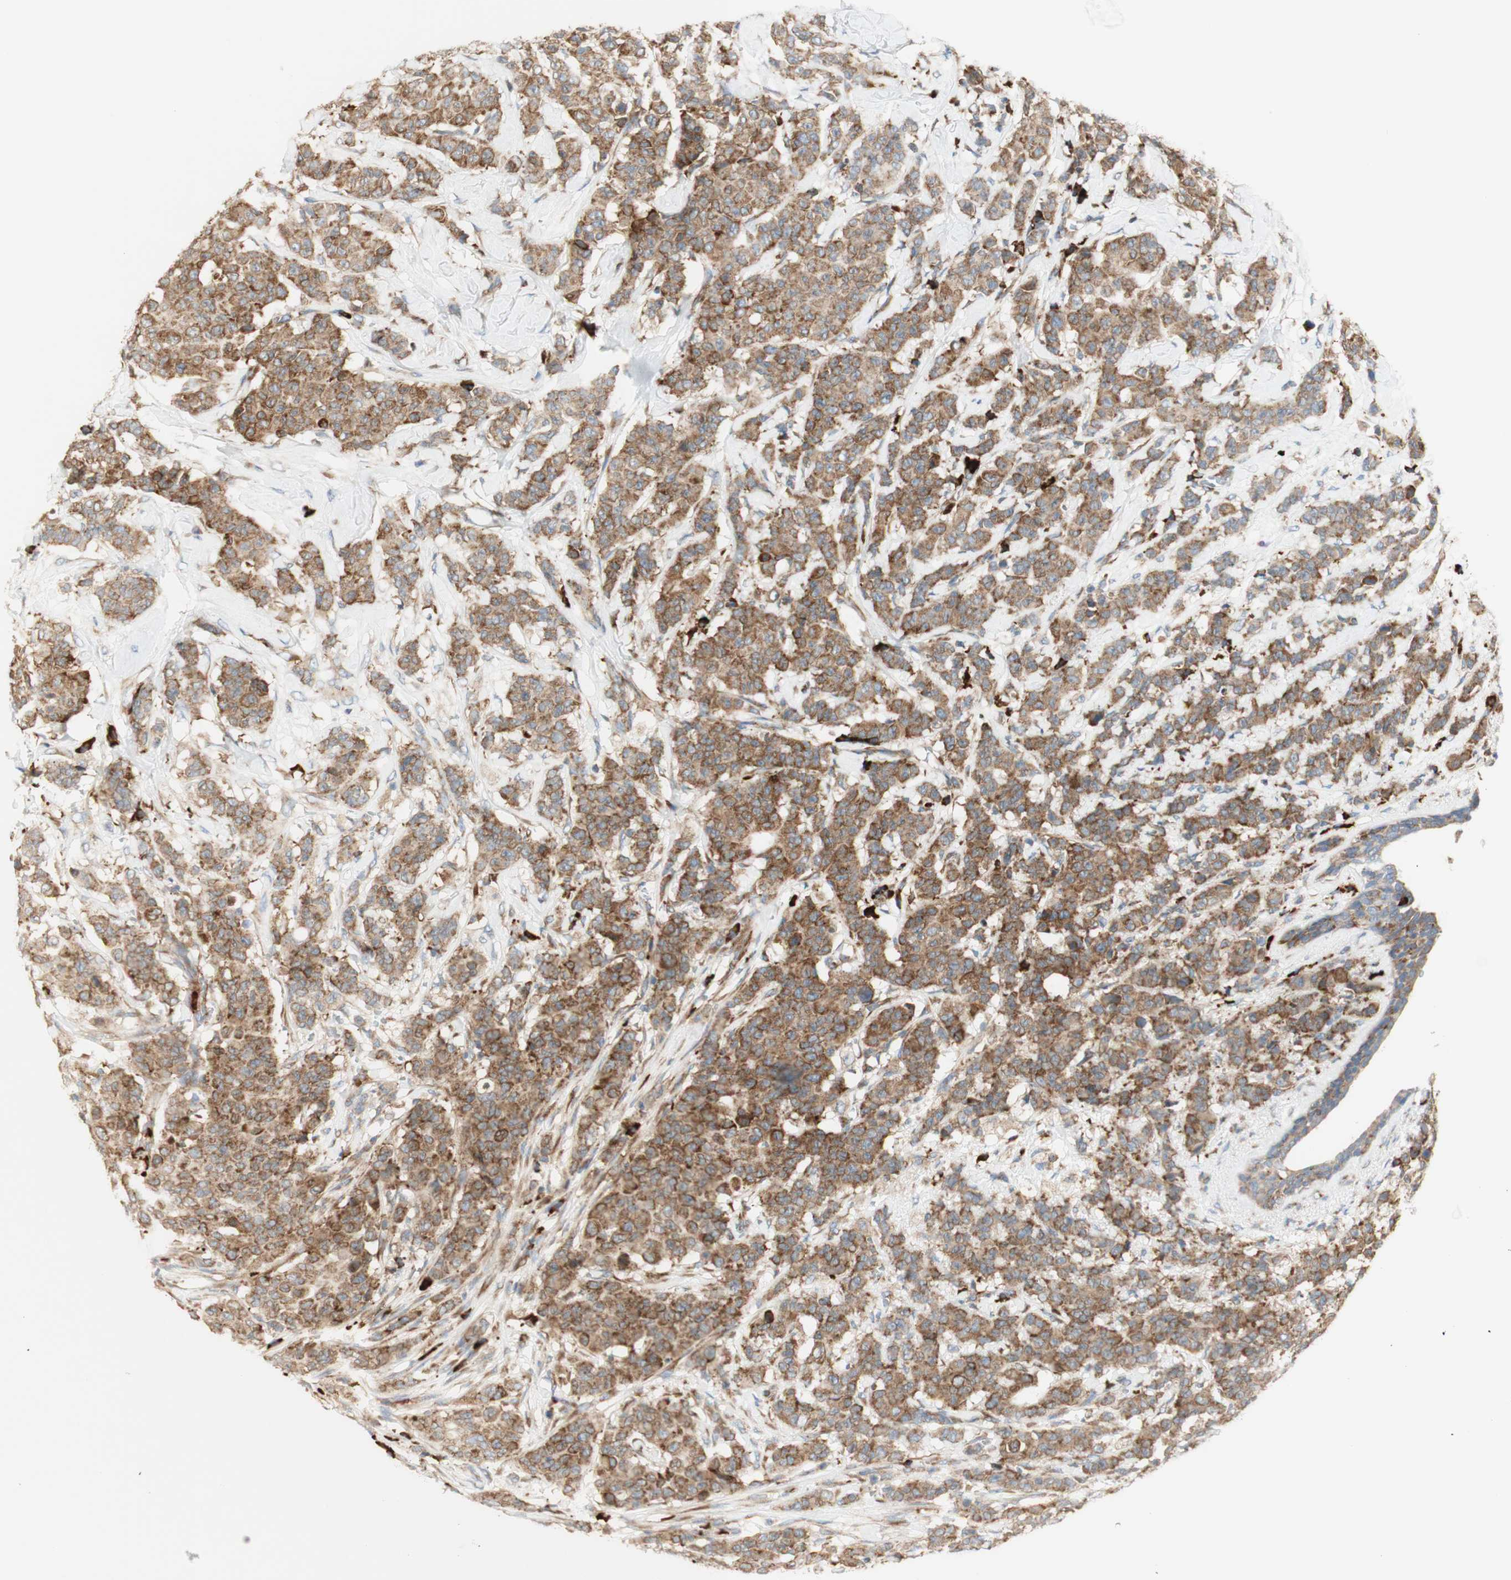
{"staining": {"intensity": "moderate", "quantity": ">75%", "location": "cytoplasmic/membranous"}, "tissue": "breast cancer", "cell_type": "Tumor cells", "image_type": "cancer", "snomed": [{"axis": "morphology", "description": "Normal tissue, NOS"}, {"axis": "morphology", "description": "Duct carcinoma"}, {"axis": "topography", "description": "Breast"}], "caption": "This is an image of immunohistochemistry staining of breast cancer (invasive ductal carcinoma), which shows moderate expression in the cytoplasmic/membranous of tumor cells.", "gene": "MANF", "patient": {"sex": "female", "age": 40}}